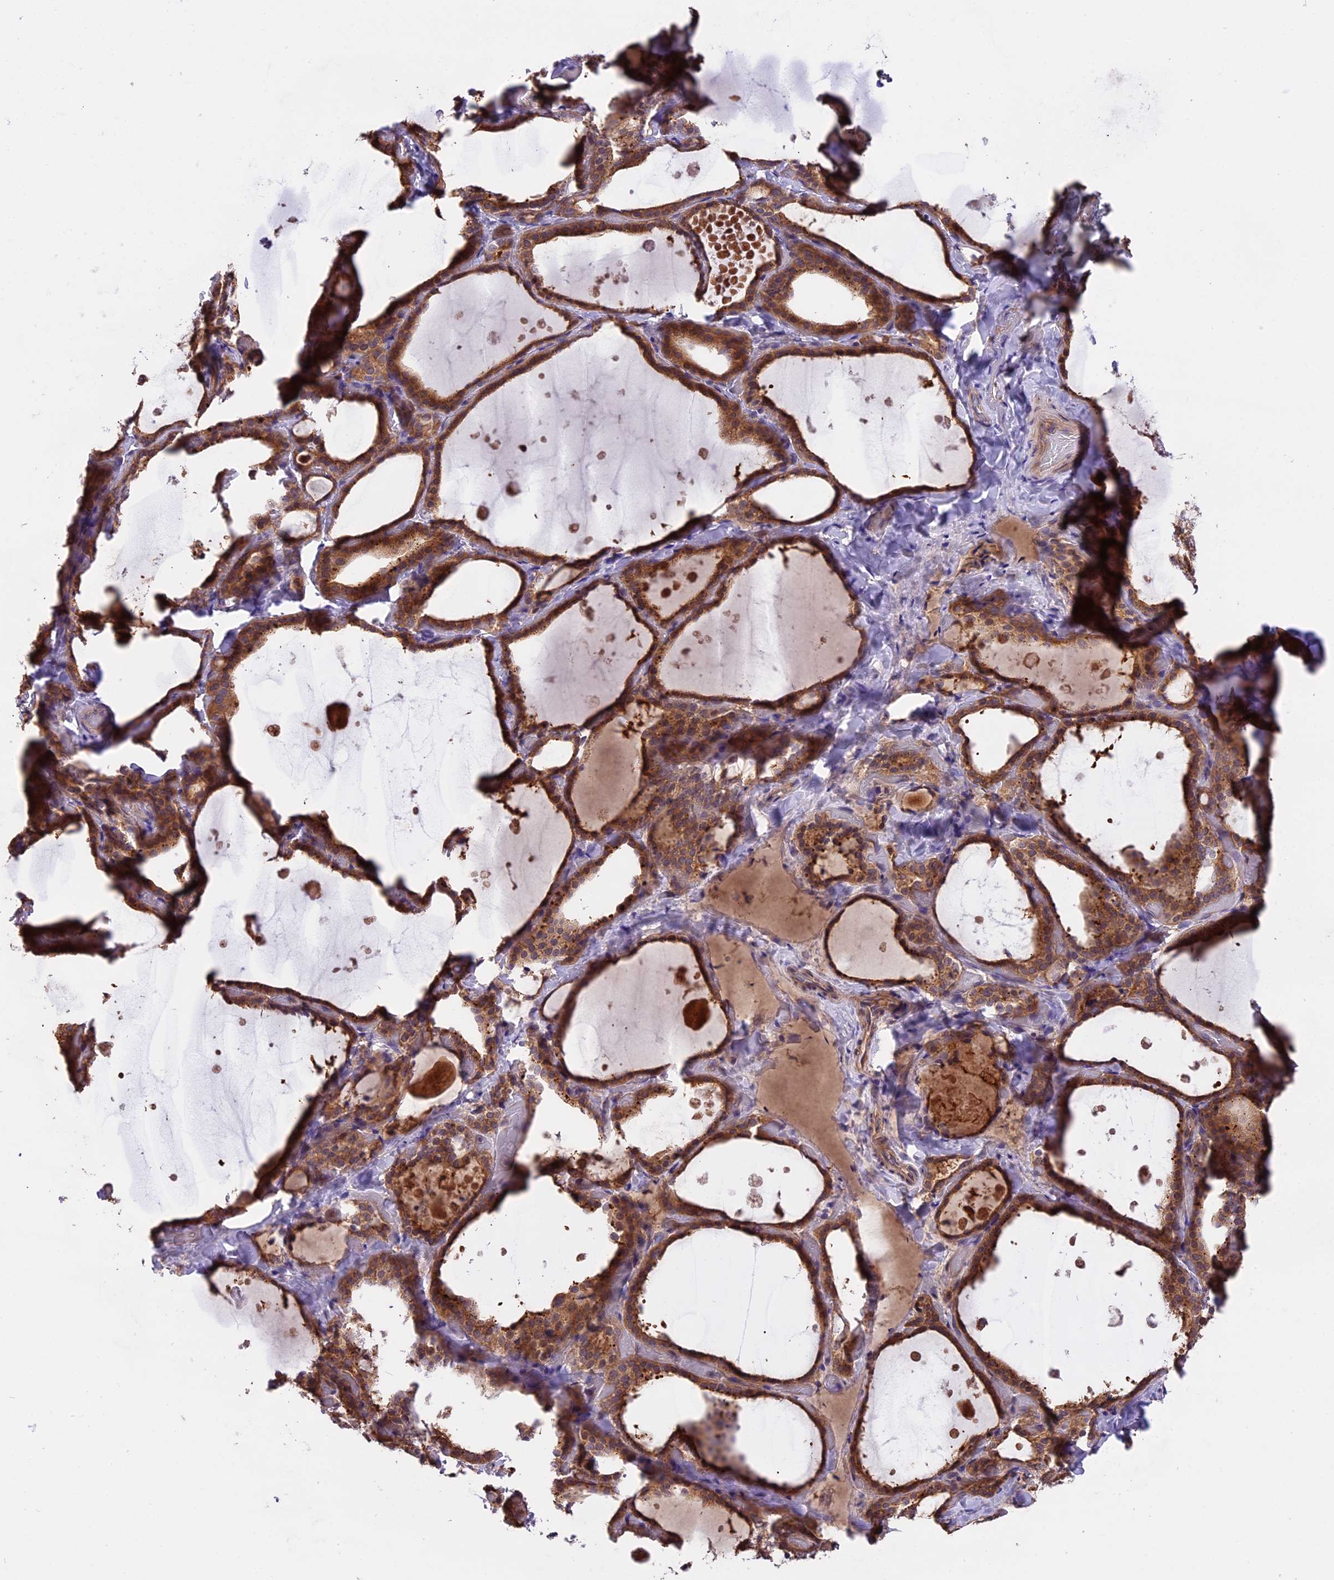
{"staining": {"intensity": "moderate", "quantity": ">75%", "location": "cytoplasmic/membranous,nuclear"}, "tissue": "thyroid gland", "cell_type": "Glandular cells", "image_type": "normal", "snomed": [{"axis": "morphology", "description": "Normal tissue, NOS"}, {"axis": "topography", "description": "Thyroid gland"}], "caption": "Glandular cells show moderate cytoplasmic/membranous,nuclear expression in about >75% of cells in benign thyroid gland. (Brightfield microscopy of DAB IHC at high magnification).", "gene": "SETD6", "patient": {"sex": "female", "age": 44}}